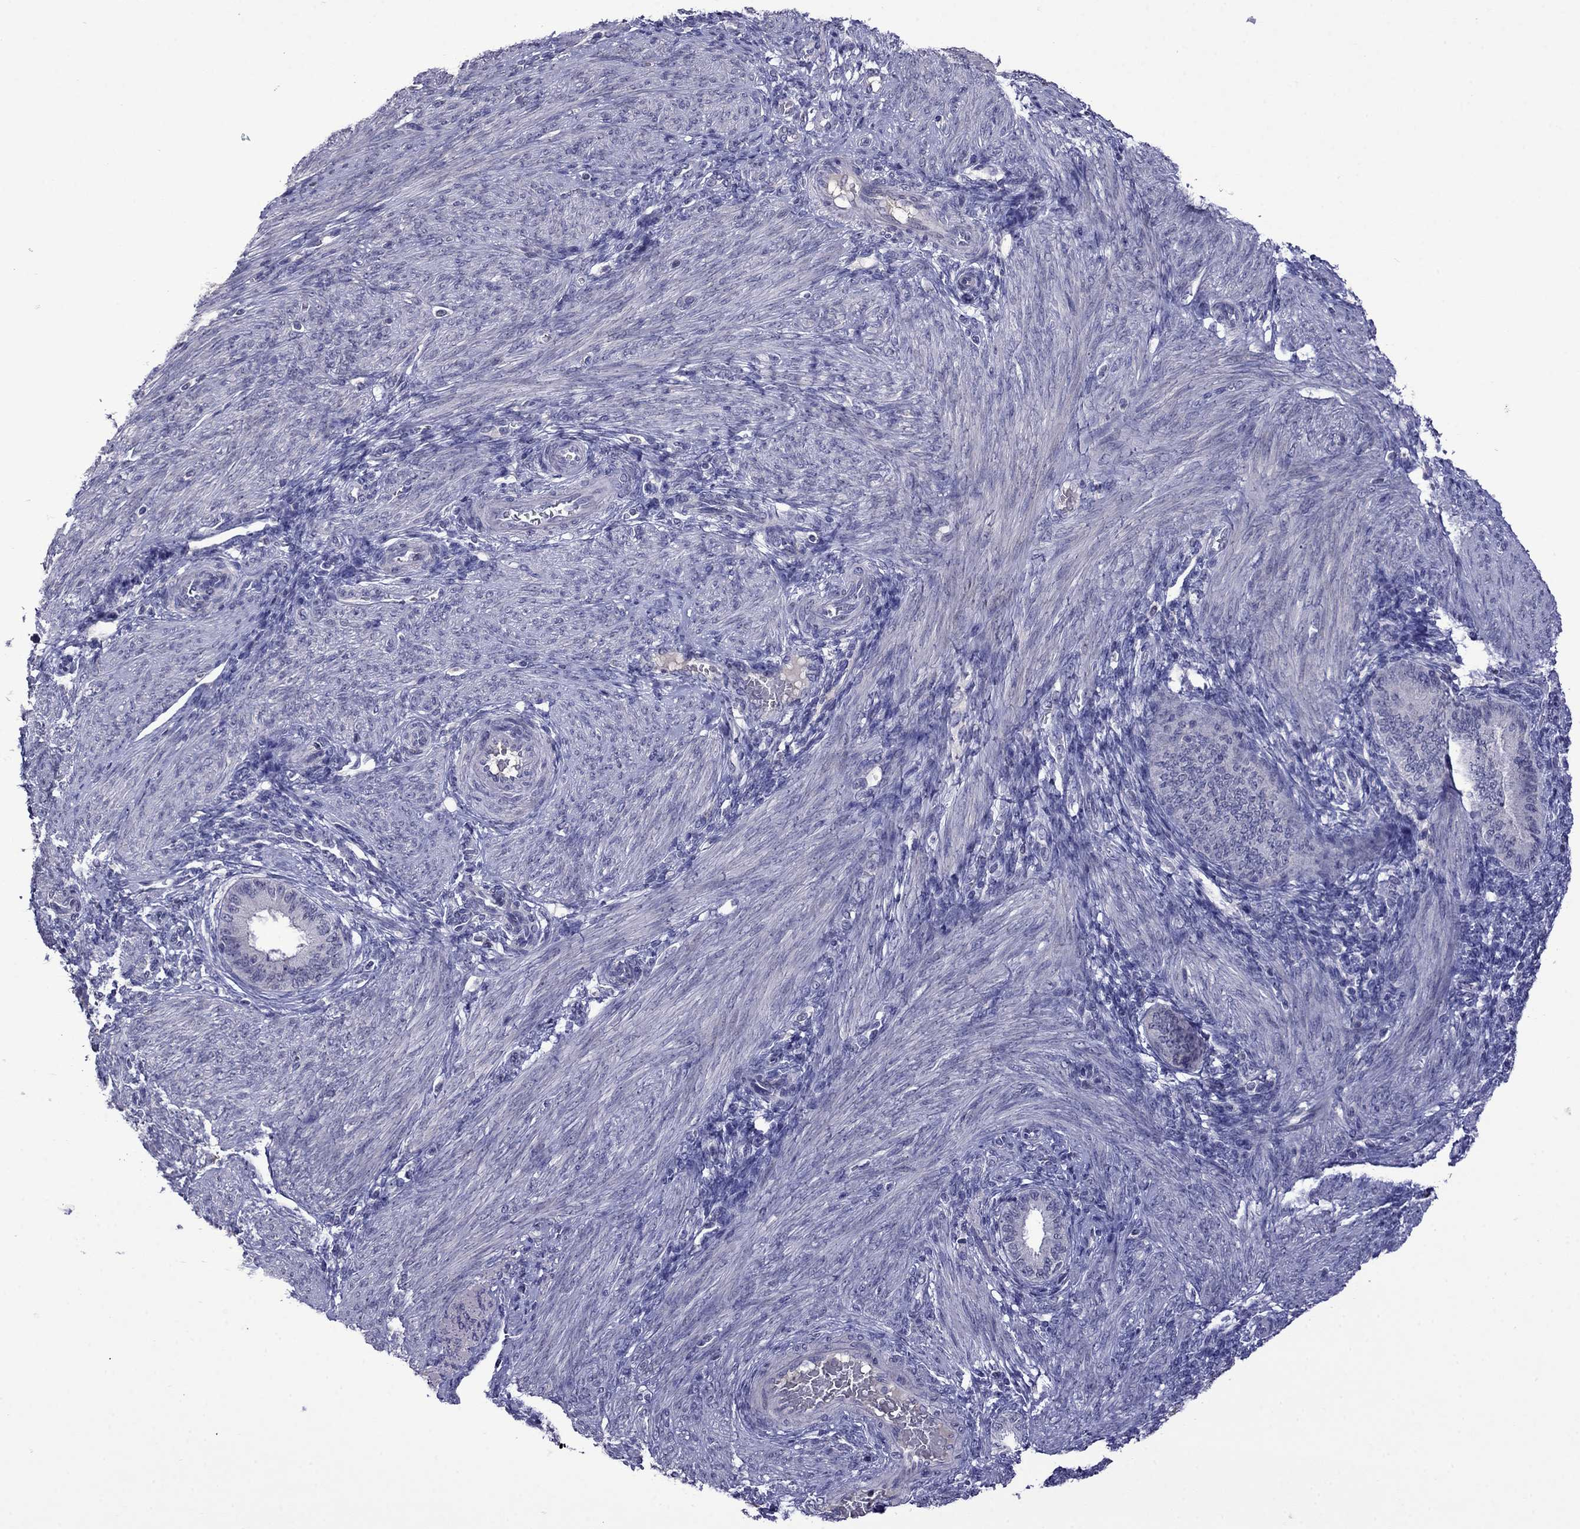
{"staining": {"intensity": "negative", "quantity": "none", "location": "none"}, "tissue": "endometrium", "cell_type": "Cells in endometrial stroma", "image_type": "normal", "snomed": [{"axis": "morphology", "description": "Normal tissue, NOS"}, {"axis": "topography", "description": "Endometrium"}], "caption": "A histopathology image of human endometrium is negative for staining in cells in endometrial stroma. The staining is performed using DAB (3,3'-diaminobenzidine) brown chromogen with nuclei counter-stained in using hematoxylin.", "gene": "STAR", "patient": {"sex": "female", "age": 39}}